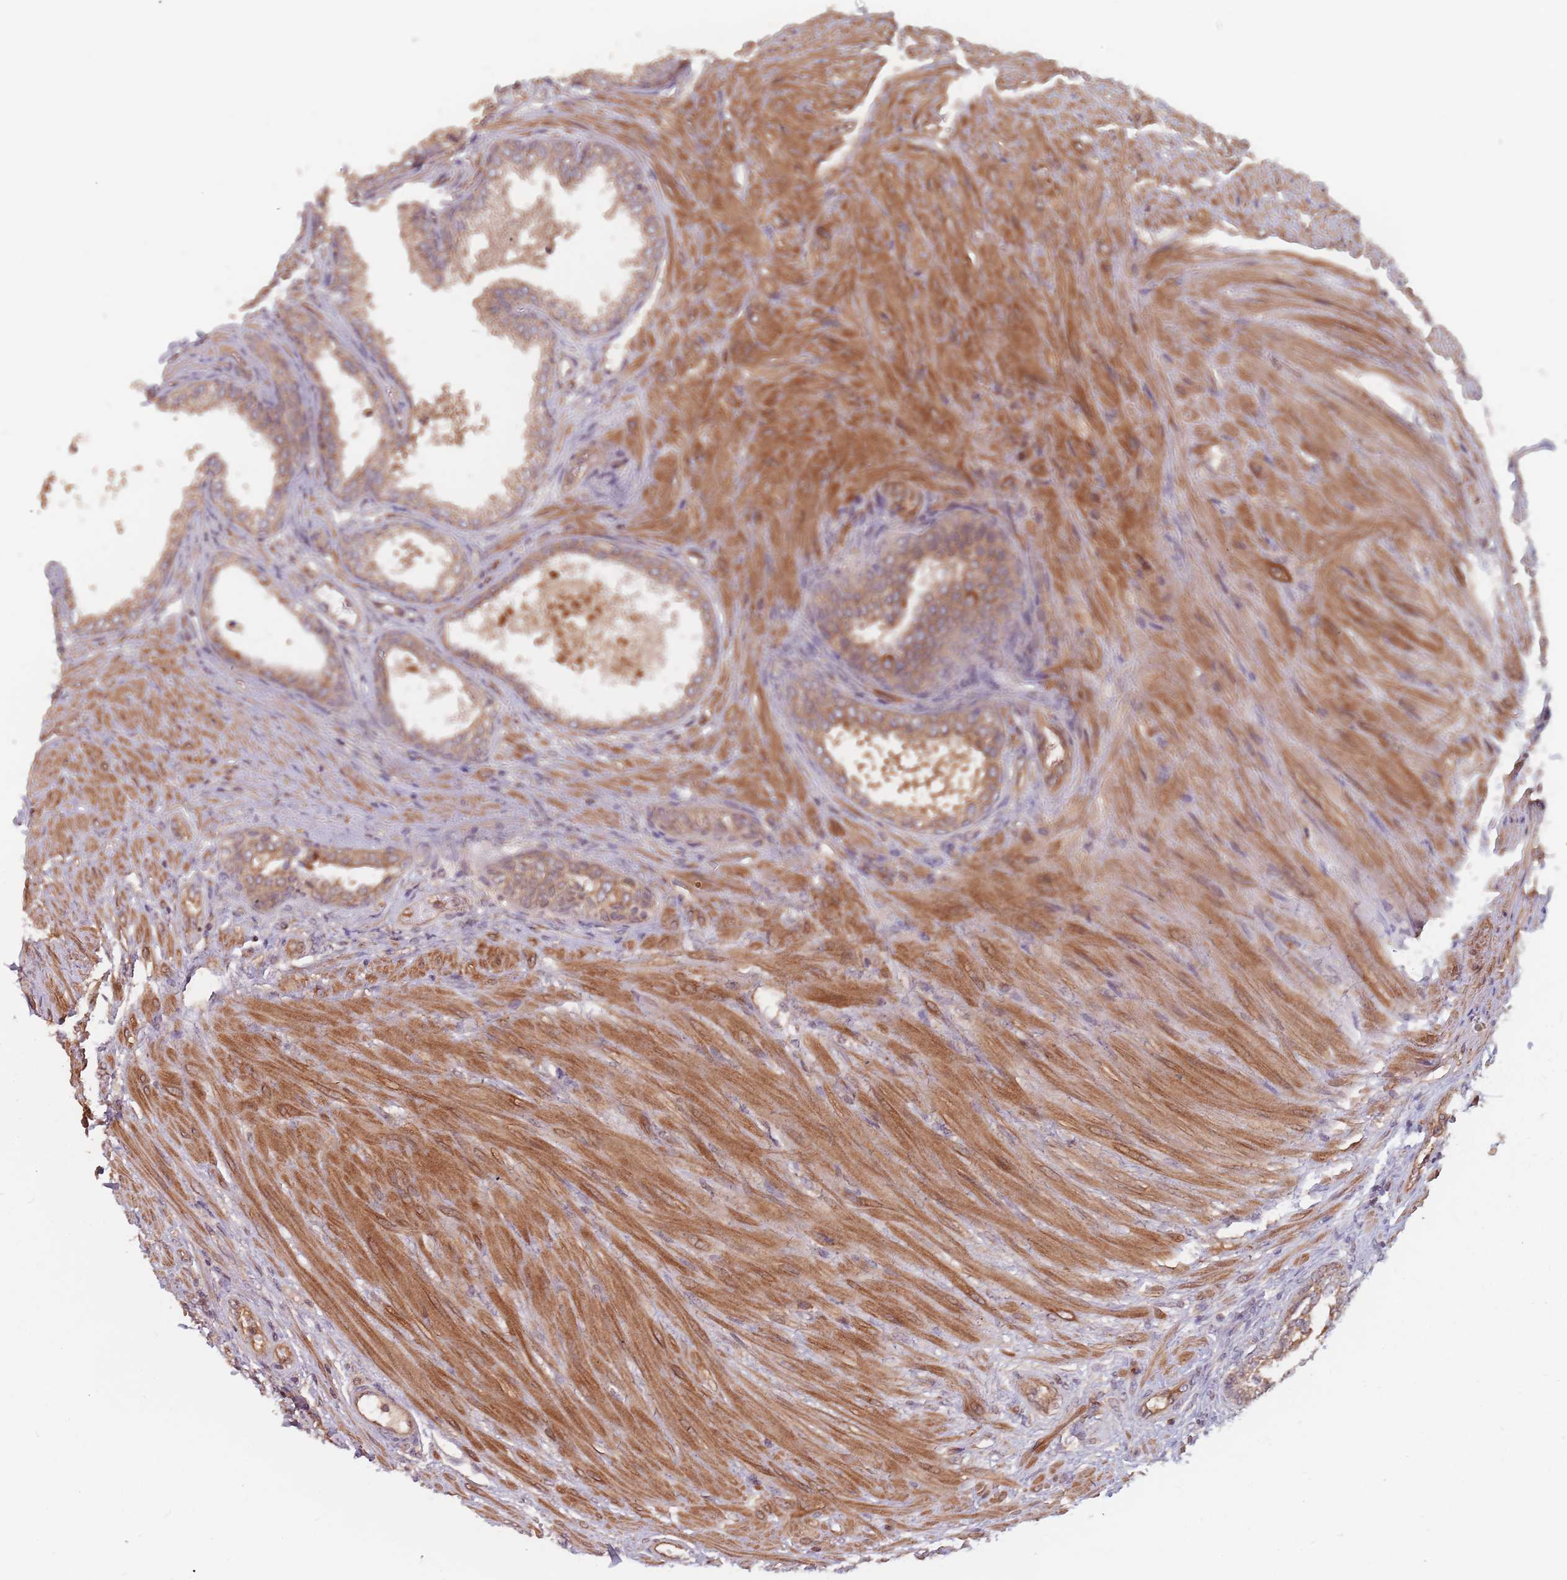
{"staining": {"intensity": "strong", "quantity": ">75%", "location": "cytoplasmic/membranous"}, "tissue": "prostate", "cell_type": "Glandular cells", "image_type": "normal", "snomed": [{"axis": "morphology", "description": "Normal tissue, NOS"}, {"axis": "topography", "description": "Prostate"}], "caption": "IHC staining of unremarkable prostate, which reveals high levels of strong cytoplasmic/membranous expression in about >75% of glandular cells indicating strong cytoplasmic/membranous protein expression. The staining was performed using DAB (brown) for protein detection and nuclei were counterstained in hematoxylin (blue).", "gene": "C3orf14", "patient": {"sex": "male", "age": 76}}